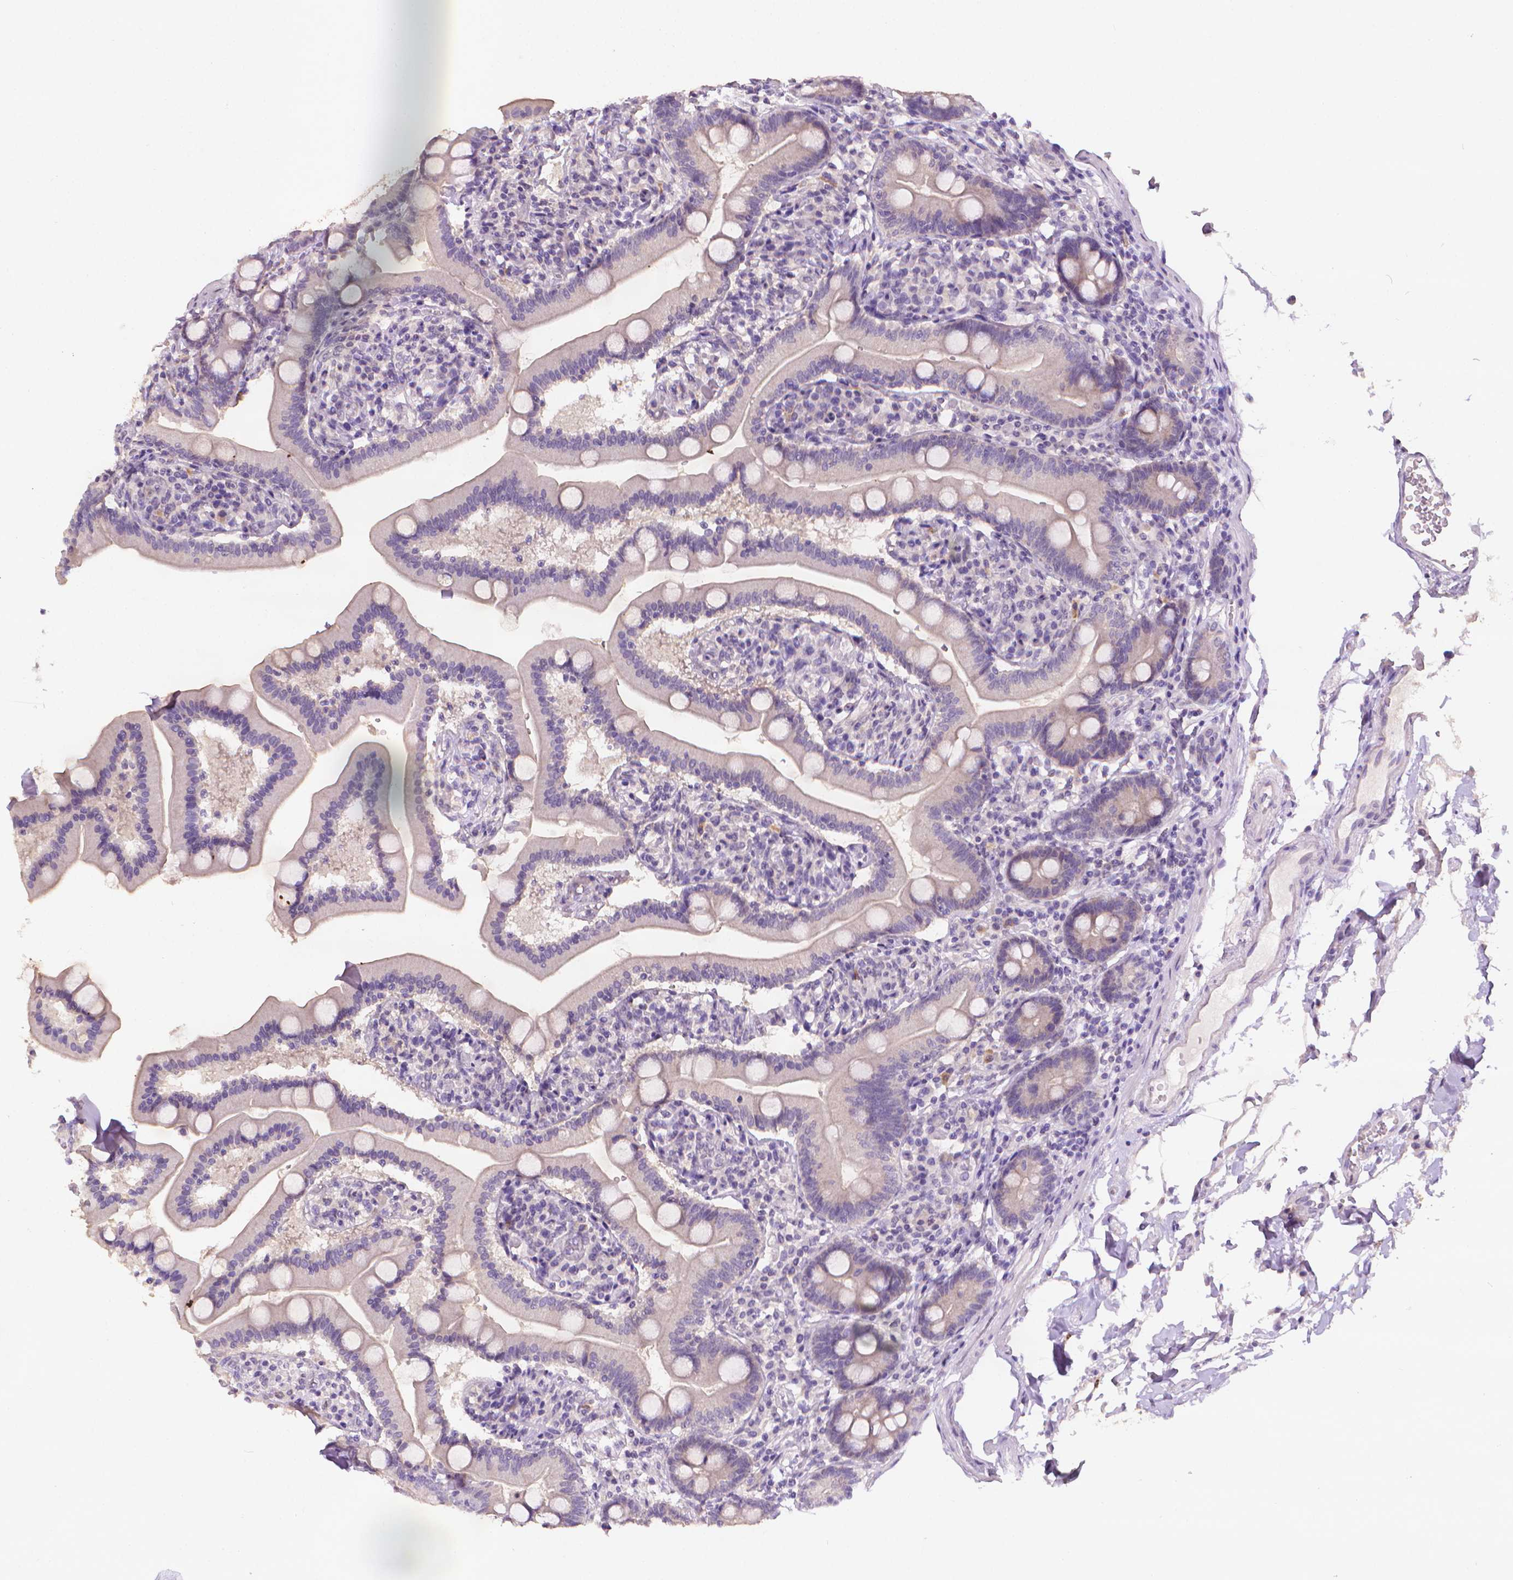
{"staining": {"intensity": "weak", "quantity": "<25%", "location": "cytoplasmic/membranous"}, "tissue": "duodenum", "cell_type": "Glandular cells", "image_type": "normal", "snomed": [{"axis": "morphology", "description": "Normal tissue, NOS"}, {"axis": "topography", "description": "Duodenum"}], "caption": "This is an IHC image of benign human duodenum. There is no staining in glandular cells.", "gene": "FASN", "patient": {"sex": "female", "age": 67}}